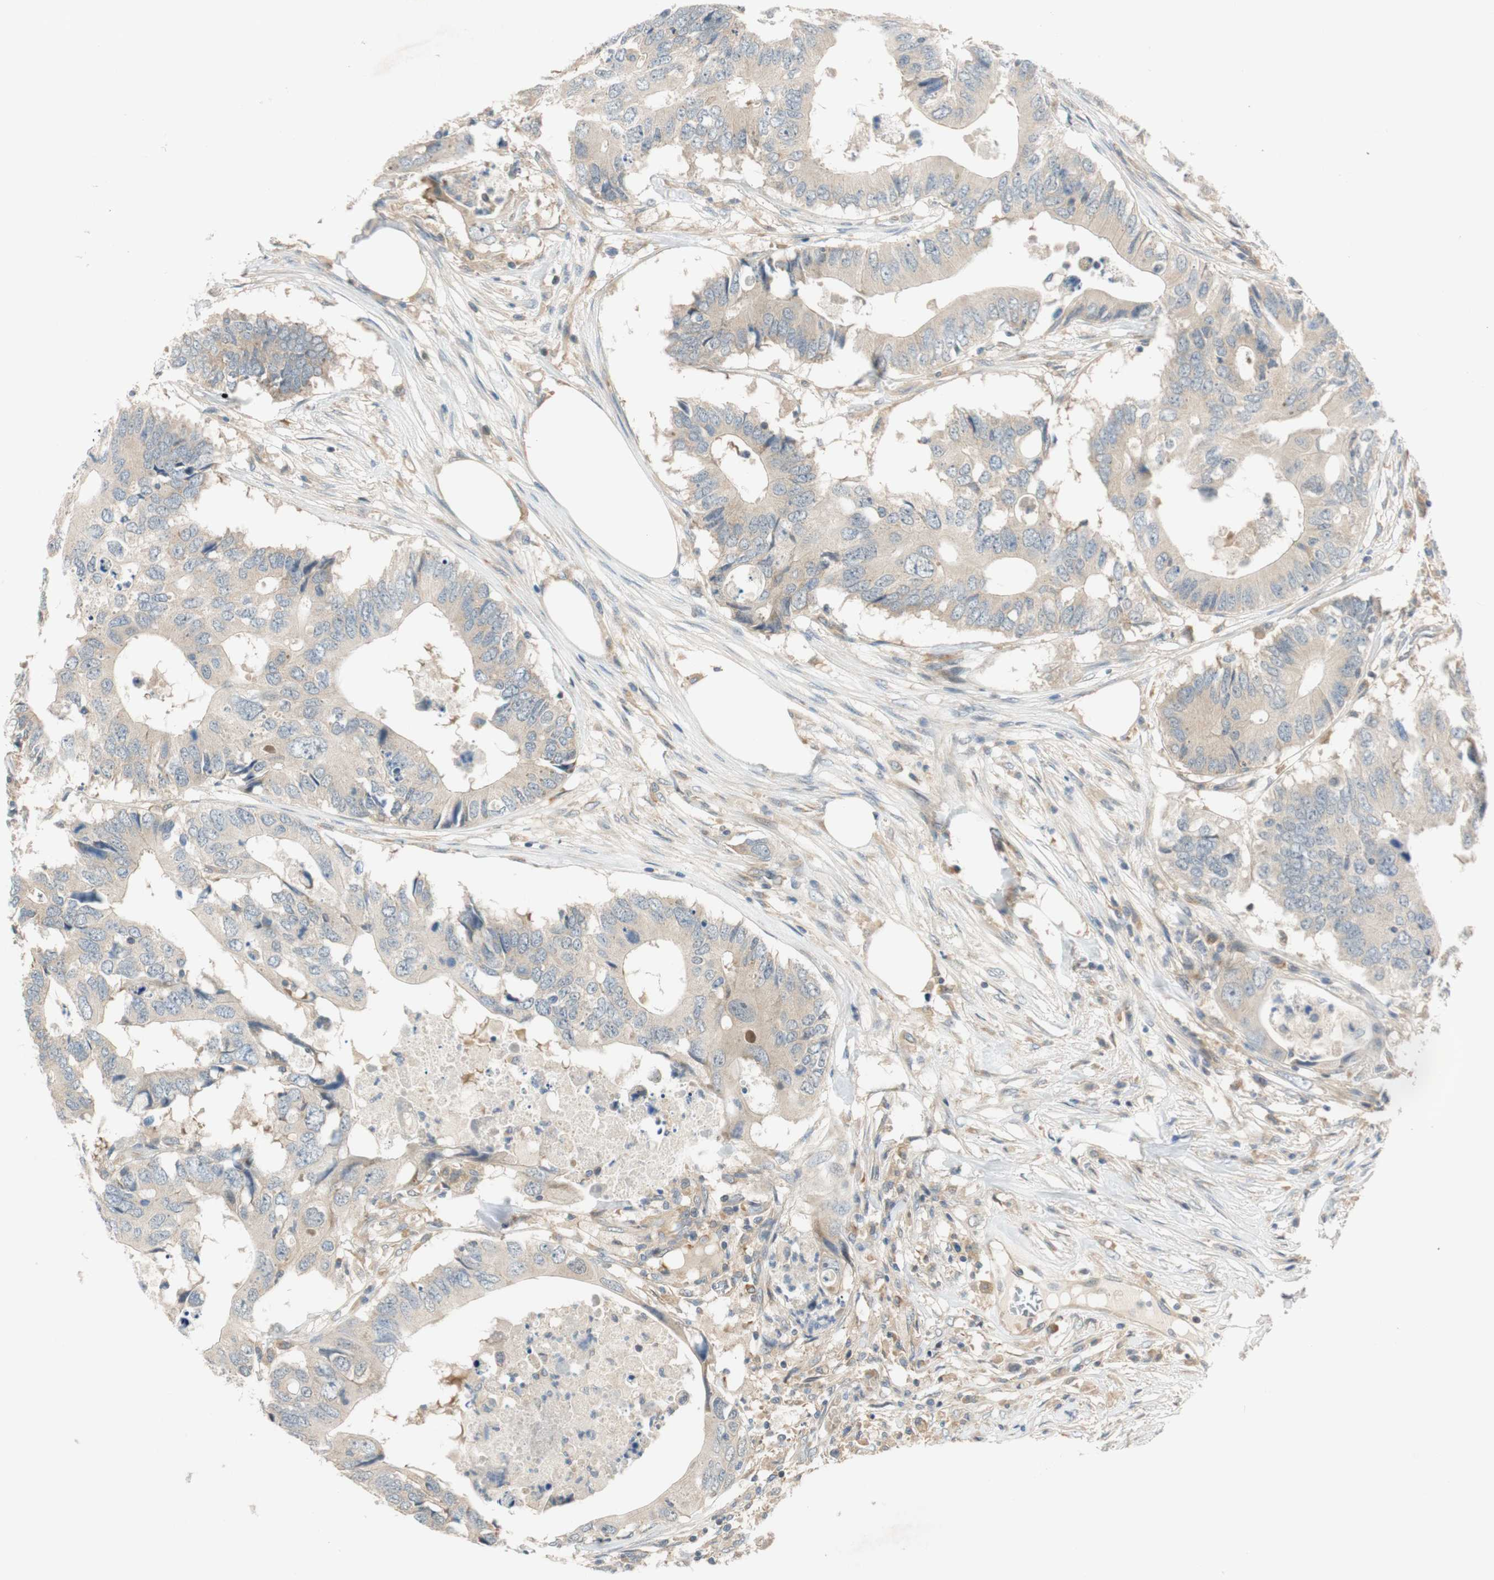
{"staining": {"intensity": "weak", "quantity": "<25%", "location": "cytoplasmic/membranous"}, "tissue": "colorectal cancer", "cell_type": "Tumor cells", "image_type": "cancer", "snomed": [{"axis": "morphology", "description": "Adenocarcinoma, NOS"}, {"axis": "topography", "description": "Colon"}], "caption": "The micrograph reveals no significant staining in tumor cells of colorectal cancer (adenocarcinoma).", "gene": "GATD1", "patient": {"sex": "male", "age": 71}}